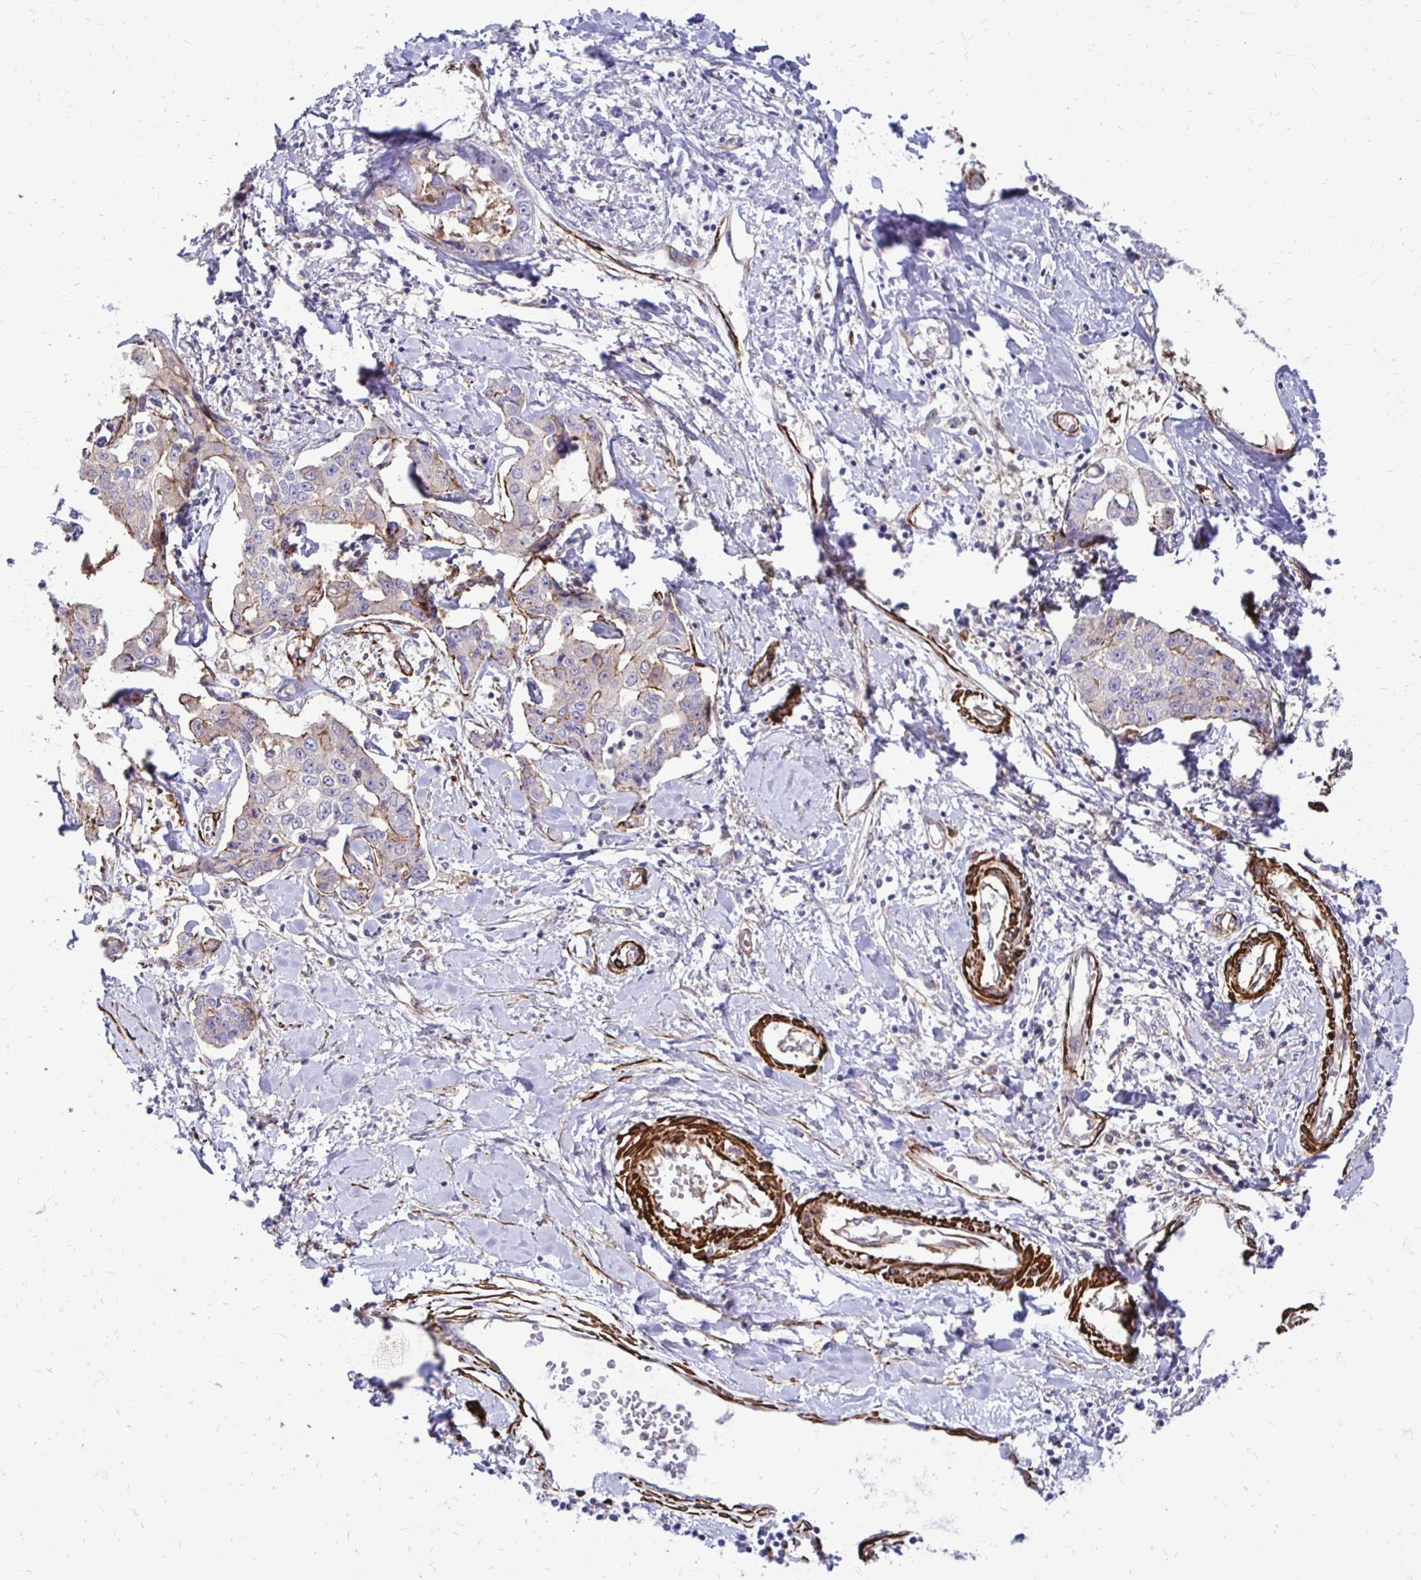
{"staining": {"intensity": "moderate", "quantity": "<25%", "location": "cytoplasmic/membranous"}, "tissue": "liver cancer", "cell_type": "Tumor cells", "image_type": "cancer", "snomed": [{"axis": "morphology", "description": "Cholangiocarcinoma"}, {"axis": "topography", "description": "Liver"}], "caption": "Liver cholangiocarcinoma stained for a protein (brown) demonstrates moderate cytoplasmic/membranous positive positivity in approximately <25% of tumor cells.", "gene": "CTPS1", "patient": {"sex": "male", "age": 59}}